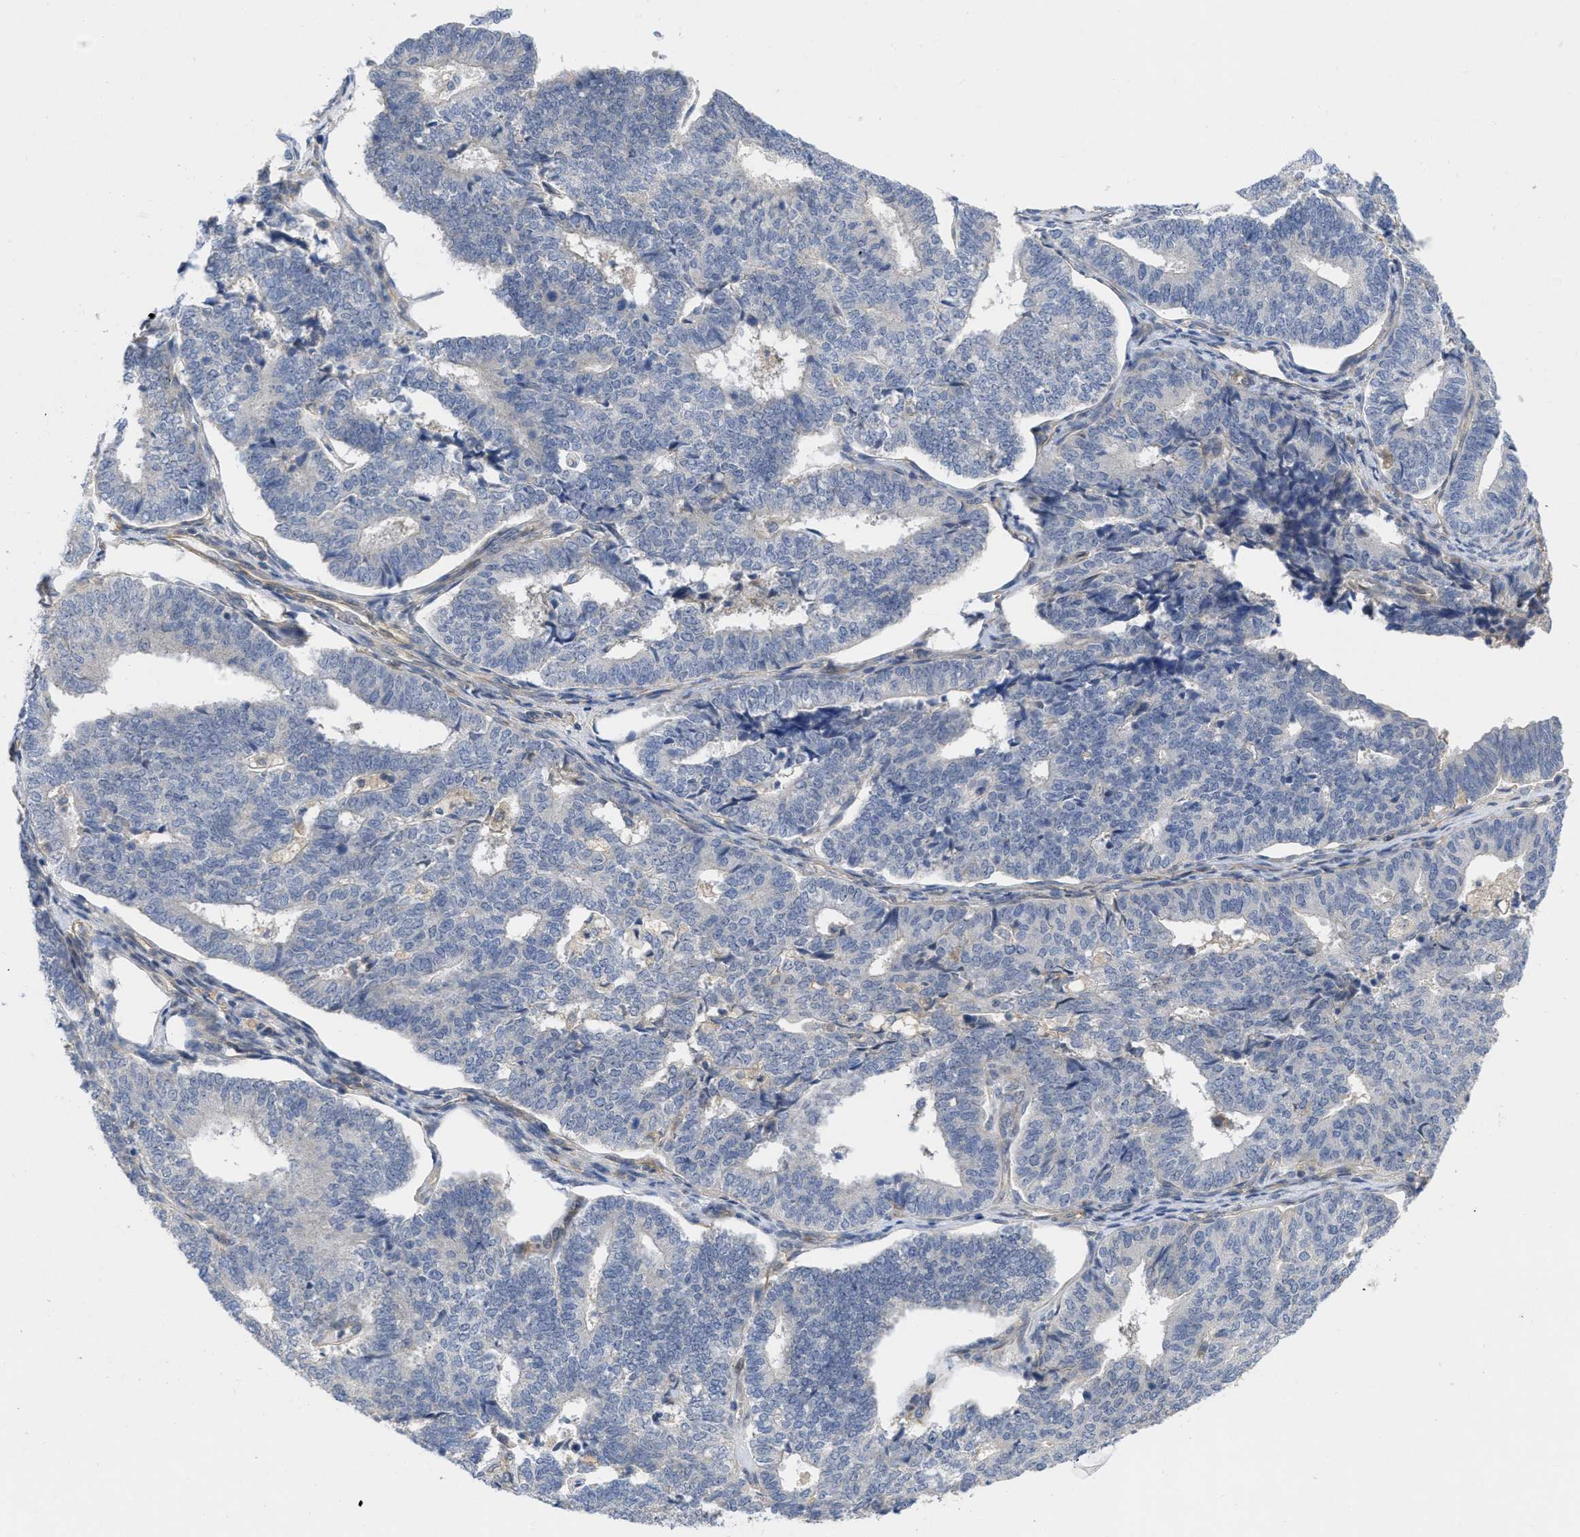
{"staining": {"intensity": "negative", "quantity": "none", "location": "none"}, "tissue": "endometrial cancer", "cell_type": "Tumor cells", "image_type": "cancer", "snomed": [{"axis": "morphology", "description": "Adenocarcinoma, NOS"}, {"axis": "topography", "description": "Endometrium"}], "caption": "An image of adenocarcinoma (endometrial) stained for a protein shows no brown staining in tumor cells. The staining is performed using DAB brown chromogen with nuclei counter-stained in using hematoxylin.", "gene": "ARHGEF26", "patient": {"sex": "female", "age": 70}}